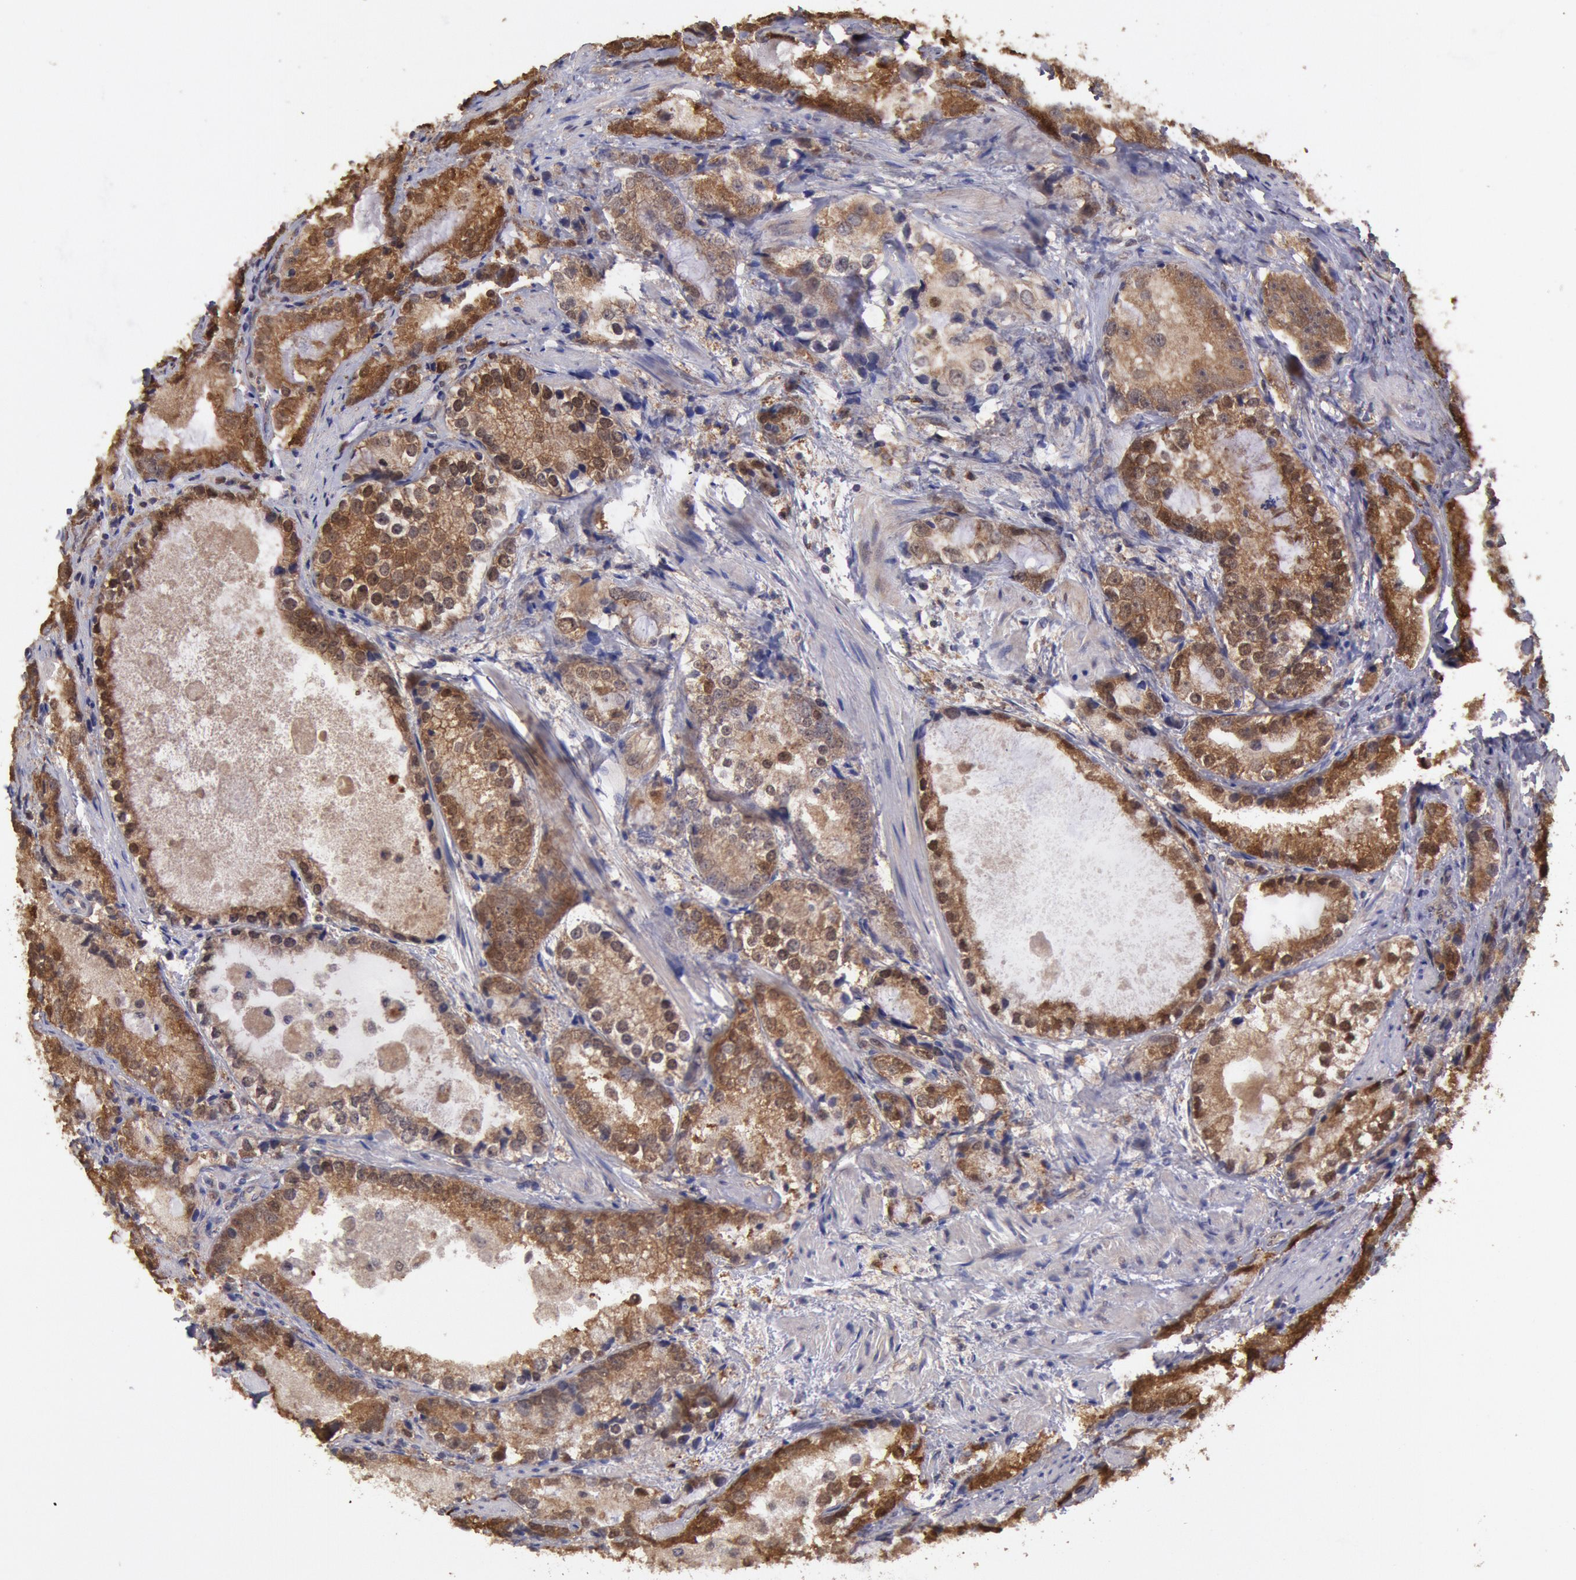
{"staining": {"intensity": "strong", "quantity": ">75%", "location": "cytoplasmic/membranous,nuclear"}, "tissue": "prostate cancer", "cell_type": "Tumor cells", "image_type": "cancer", "snomed": [{"axis": "morphology", "description": "Adenocarcinoma, High grade"}, {"axis": "topography", "description": "Prostate"}], "caption": "This image exhibits immunohistochemistry staining of human prostate high-grade adenocarcinoma, with high strong cytoplasmic/membranous and nuclear expression in approximately >75% of tumor cells.", "gene": "COMT", "patient": {"sex": "male", "age": 63}}